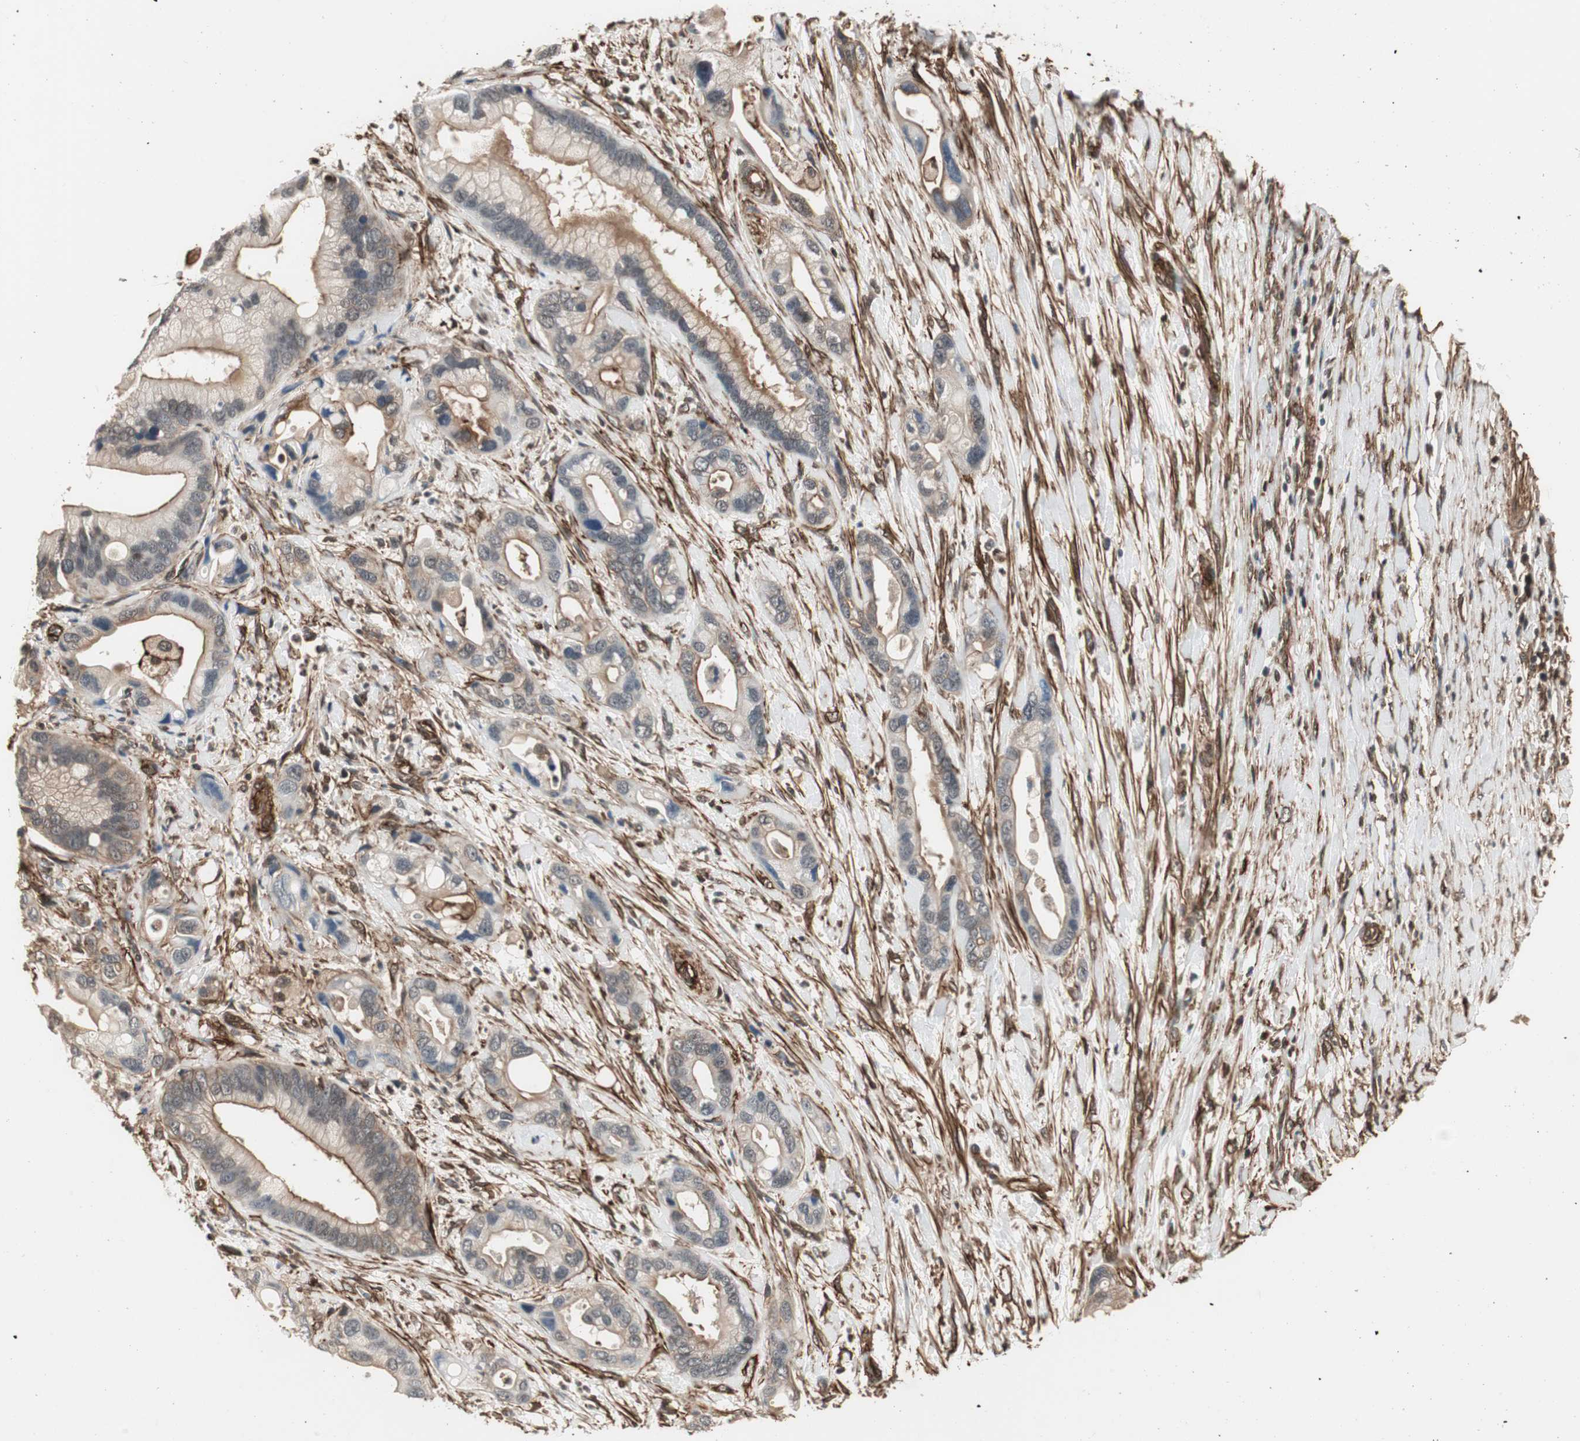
{"staining": {"intensity": "weak", "quantity": ">75%", "location": "cytoplasmic/membranous"}, "tissue": "pancreatic cancer", "cell_type": "Tumor cells", "image_type": "cancer", "snomed": [{"axis": "morphology", "description": "Adenocarcinoma, NOS"}, {"axis": "topography", "description": "Pancreas"}], "caption": "Immunohistochemistry (IHC) staining of pancreatic adenocarcinoma, which exhibits low levels of weak cytoplasmic/membranous positivity in approximately >75% of tumor cells indicating weak cytoplasmic/membranous protein expression. The staining was performed using DAB (brown) for protein detection and nuclei were counterstained in hematoxylin (blue).", "gene": "PTPN11", "patient": {"sex": "female", "age": 77}}